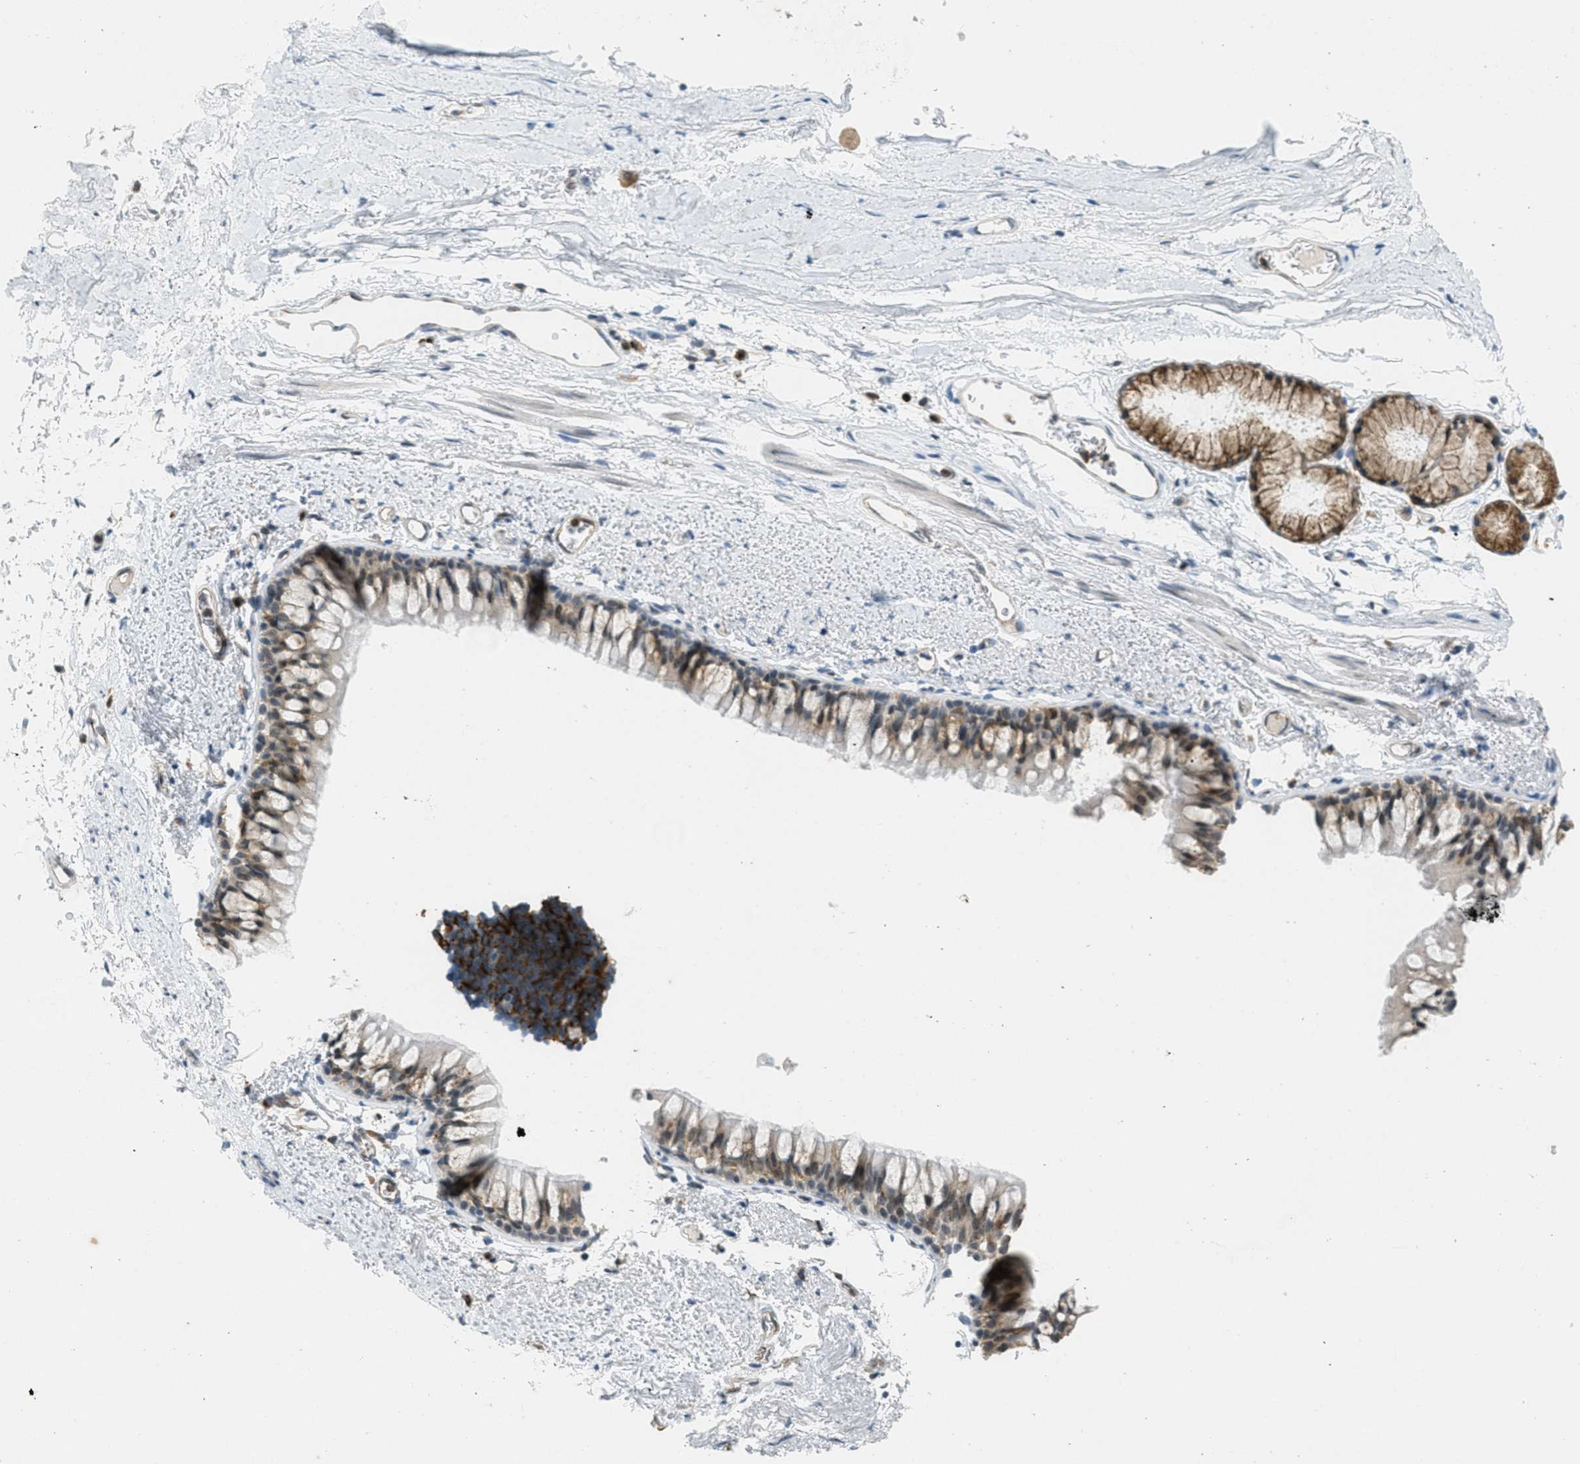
{"staining": {"intensity": "moderate", "quantity": "25%-75%", "location": "cytoplasmic/membranous"}, "tissue": "bronchus", "cell_type": "Respiratory epithelial cells", "image_type": "normal", "snomed": [{"axis": "morphology", "description": "Normal tissue, NOS"}, {"axis": "topography", "description": "Bronchus"}], "caption": "Protein expression analysis of normal bronchus reveals moderate cytoplasmic/membranous expression in approximately 25%-75% of respiratory epithelial cells.", "gene": "FYN", "patient": {"sex": "female", "age": 73}}